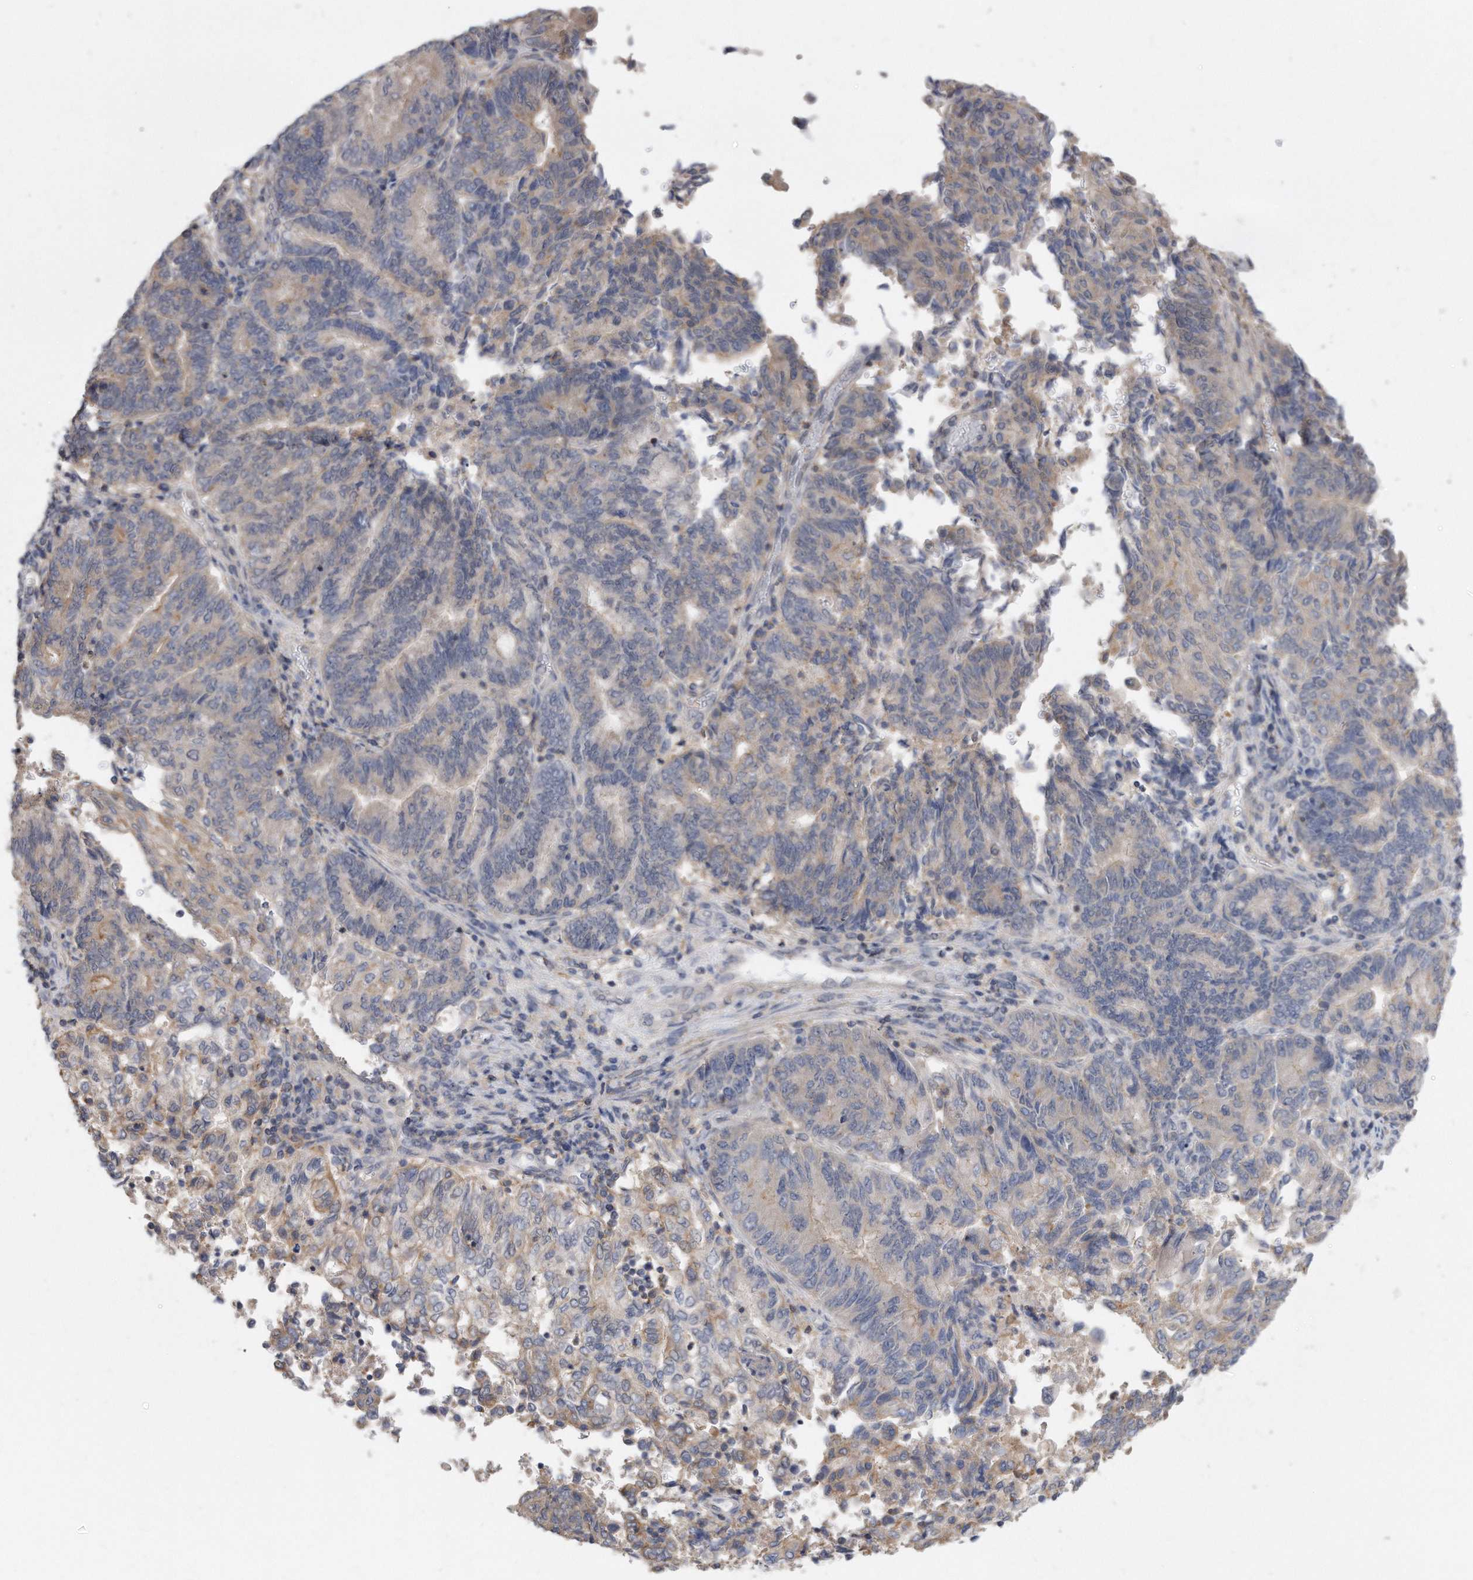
{"staining": {"intensity": "weak", "quantity": "<25%", "location": "cytoplasmic/membranous"}, "tissue": "endometrial cancer", "cell_type": "Tumor cells", "image_type": "cancer", "snomed": [{"axis": "morphology", "description": "Adenocarcinoma, NOS"}, {"axis": "topography", "description": "Endometrium"}], "caption": "The photomicrograph exhibits no significant staining in tumor cells of endometrial cancer (adenocarcinoma).", "gene": "TCP1", "patient": {"sex": "female", "age": 80}}